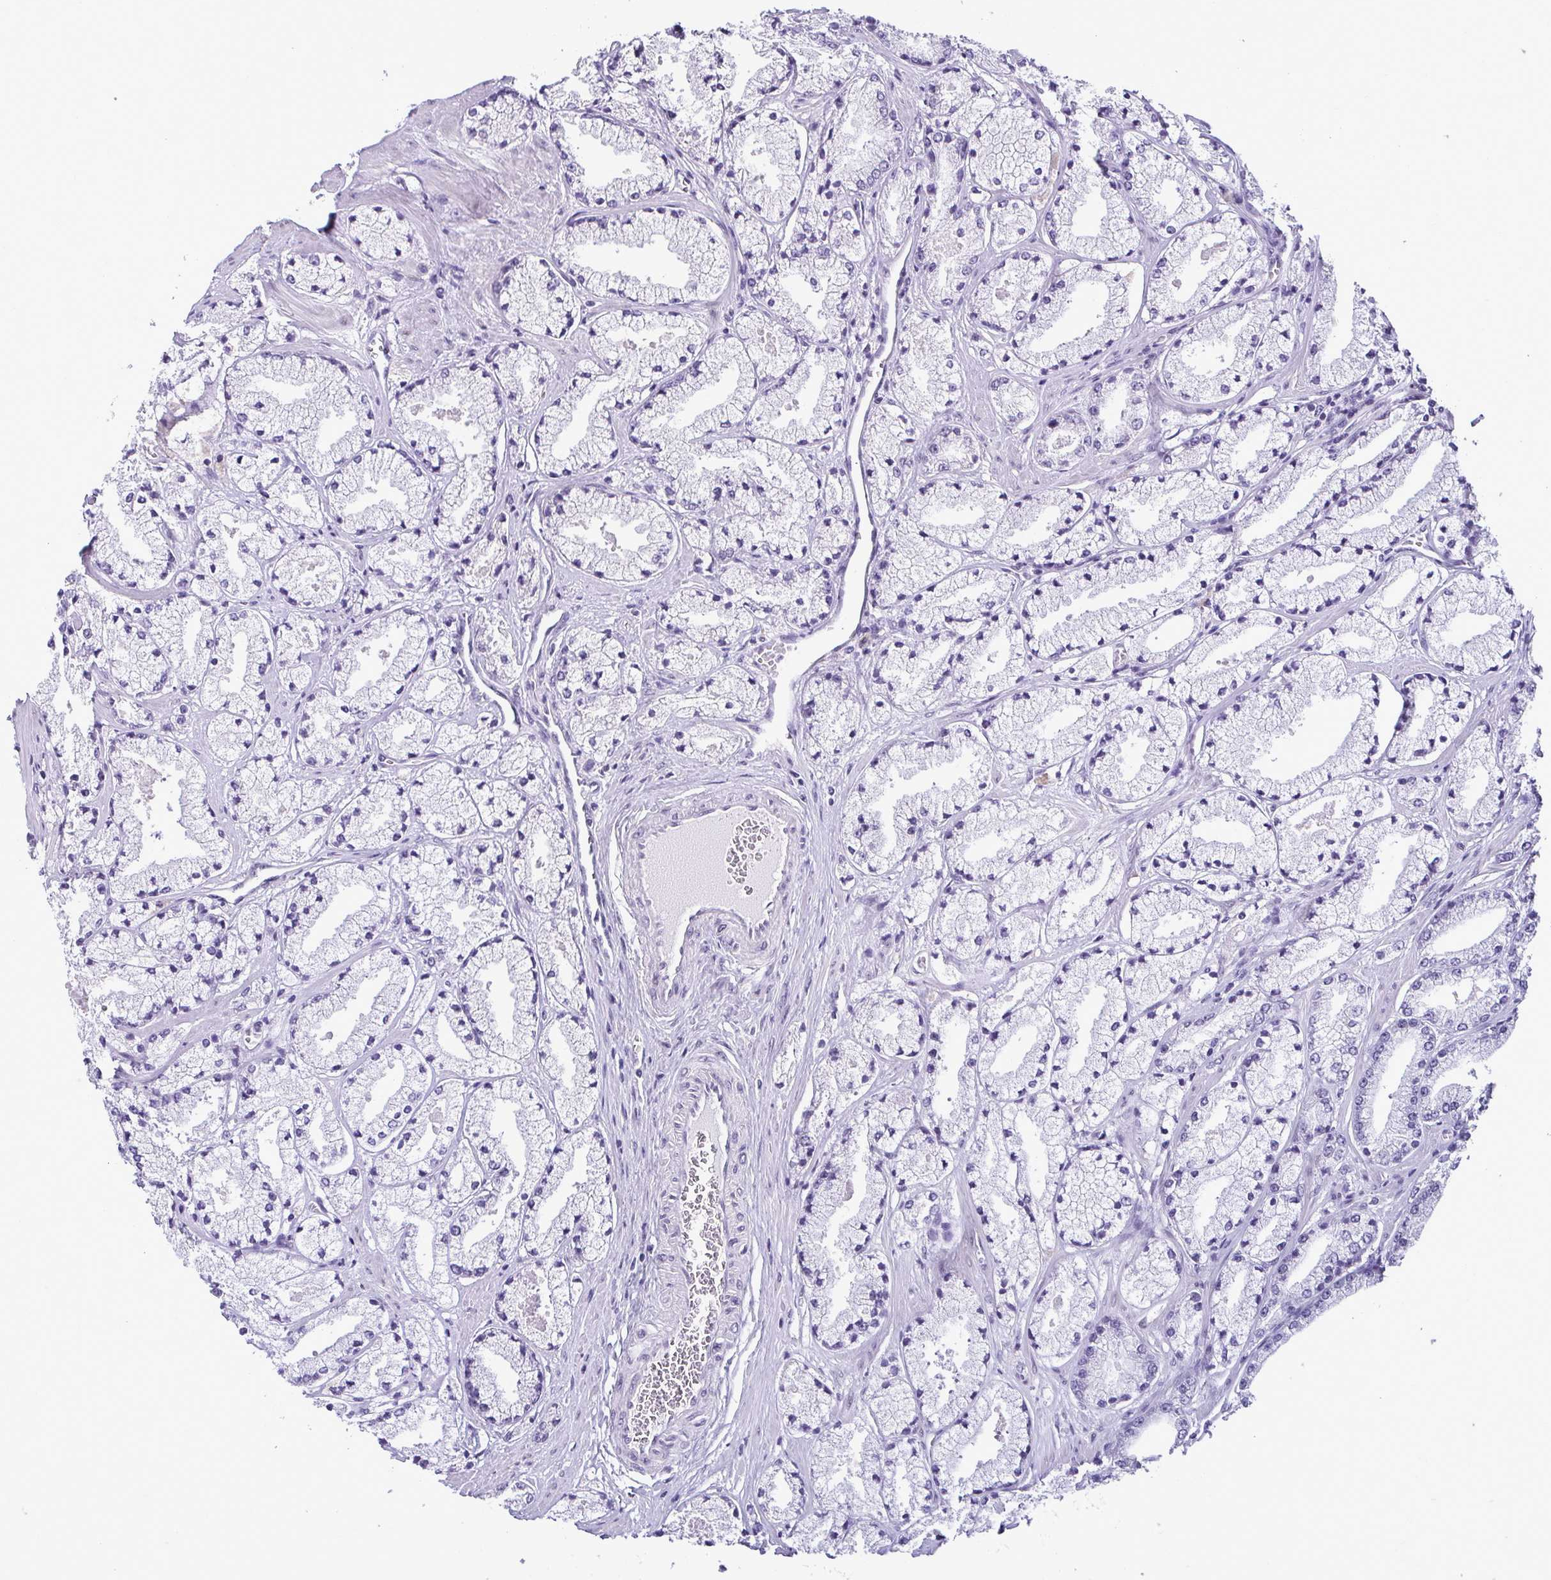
{"staining": {"intensity": "negative", "quantity": "none", "location": "none"}, "tissue": "prostate cancer", "cell_type": "Tumor cells", "image_type": "cancer", "snomed": [{"axis": "morphology", "description": "Adenocarcinoma, High grade"}, {"axis": "topography", "description": "Prostate"}], "caption": "Prostate adenocarcinoma (high-grade) was stained to show a protein in brown. There is no significant staining in tumor cells. The staining was performed using DAB (3,3'-diaminobenzidine) to visualize the protein expression in brown, while the nuclei were stained in blue with hematoxylin (Magnification: 20x).", "gene": "RBM3", "patient": {"sex": "male", "age": 63}}